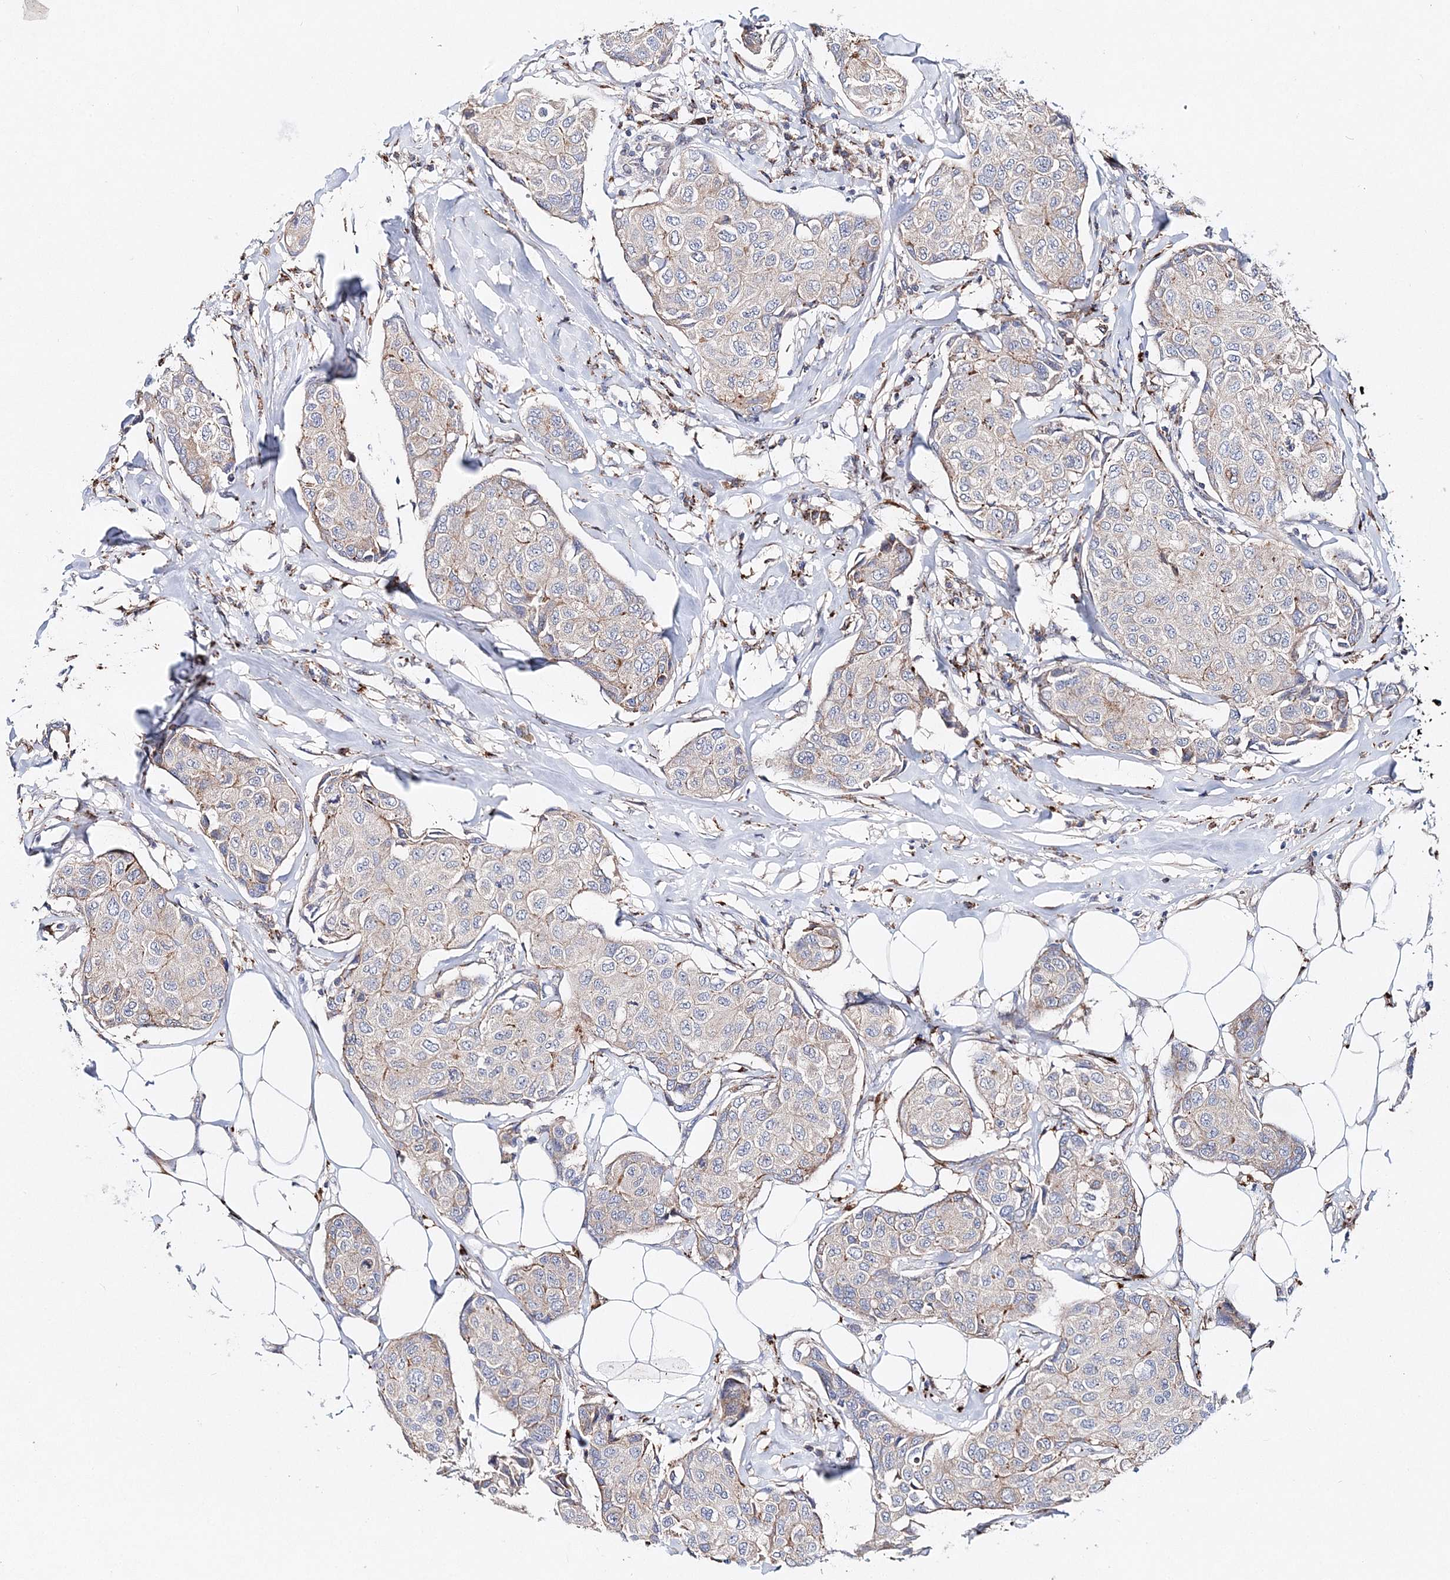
{"staining": {"intensity": "negative", "quantity": "none", "location": "none"}, "tissue": "breast cancer", "cell_type": "Tumor cells", "image_type": "cancer", "snomed": [{"axis": "morphology", "description": "Duct carcinoma"}, {"axis": "topography", "description": "Breast"}], "caption": "Tumor cells are negative for protein expression in human breast cancer (infiltrating ductal carcinoma). The staining is performed using DAB (3,3'-diaminobenzidine) brown chromogen with nuclei counter-stained in using hematoxylin.", "gene": "C3orf38", "patient": {"sex": "female", "age": 80}}